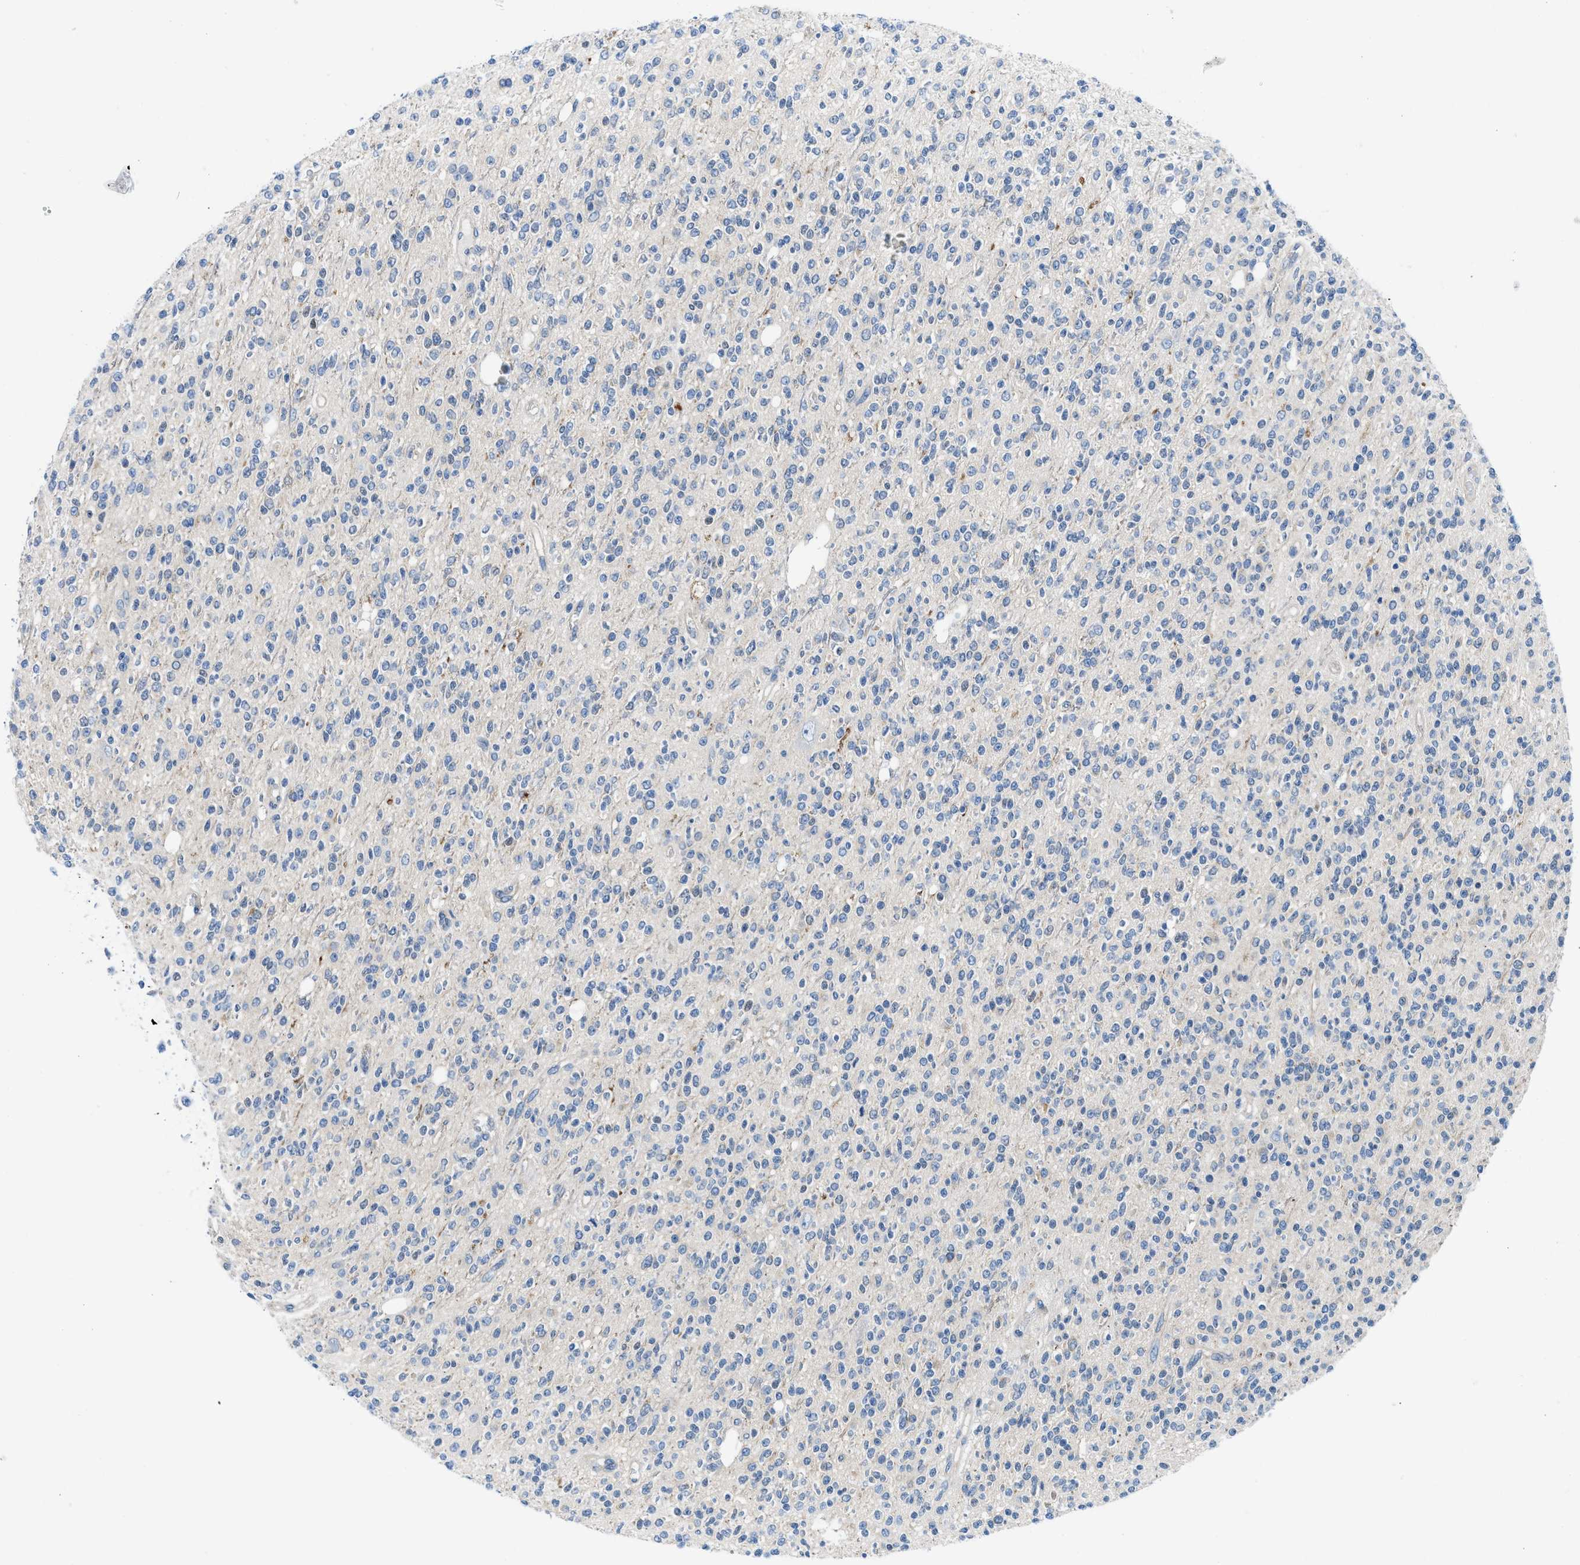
{"staining": {"intensity": "negative", "quantity": "none", "location": "none"}, "tissue": "glioma", "cell_type": "Tumor cells", "image_type": "cancer", "snomed": [{"axis": "morphology", "description": "Glioma, malignant, High grade"}, {"axis": "topography", "description": "Brain"}], "caption": "Glioma stained for a protein using immunohistochemistry (IHC) displays no positivity tumor cells.", "gene": "BNC2", "patient": {"sex": "male", "age": 34}}